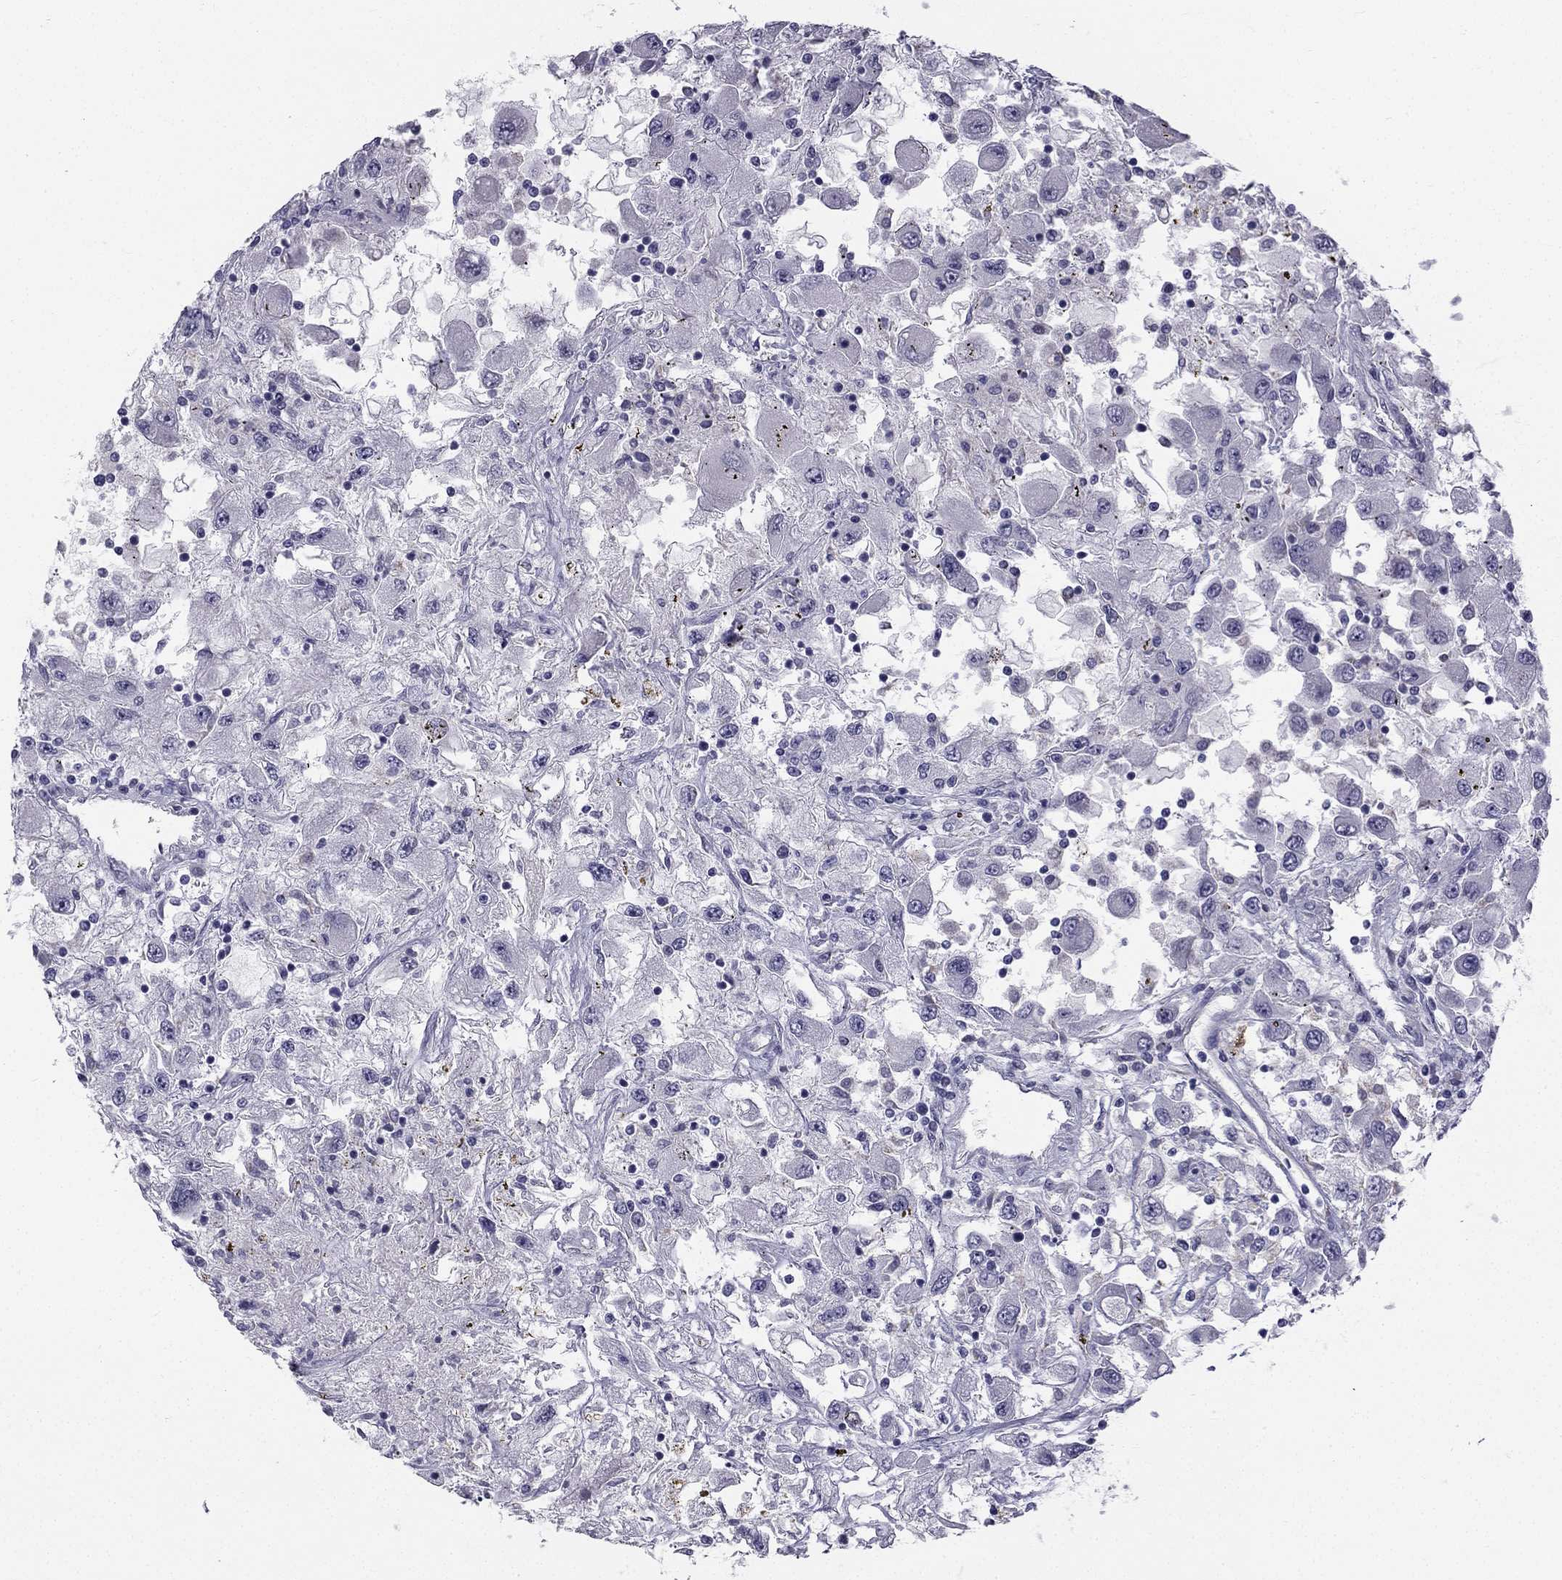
{"staining": {"intensity": "negative", "quantity": "none", "location": "none"}, "tissue": "renal cancer", "cell_type": "Tumor cells", "image_type": "cancer", "snomed": [{"axis": "morphology", "description": "Adenocarcinoma, NOS"}, {"axis": "topography", "description": "Kidney"}], "caption": "IHC histopathology image of neoplastic tissue: renal cancer (adenocarcinoma) stained with DAB (3,3'-diaminobenzidine) exhibits no significant protein expression in tumor cells.", "gene": "CCDC40", "patient": {"sex": "female", "age": 67}}